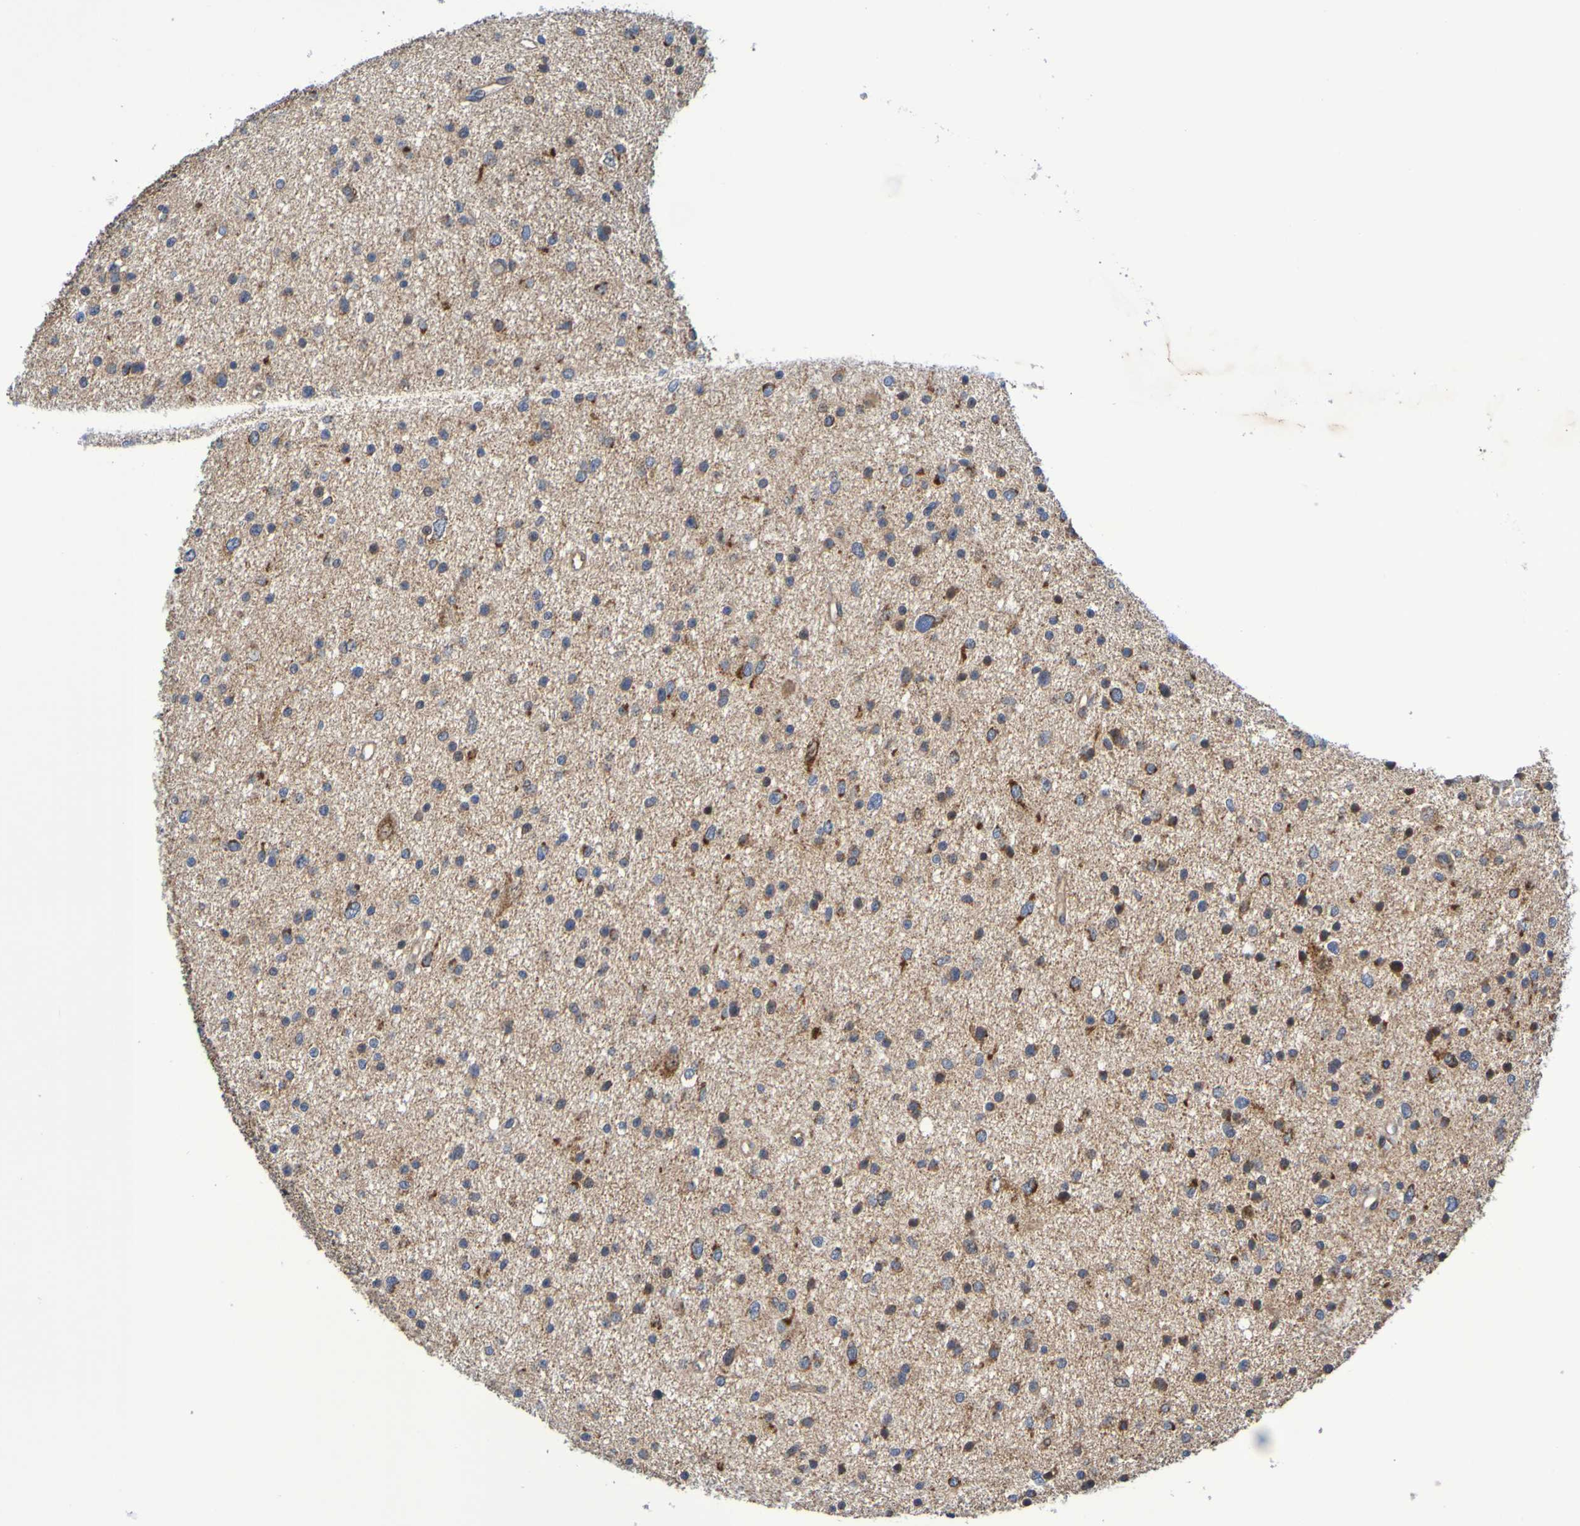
{"staining": {"intensity": "strong", "quantity": "<25%", "location": "cytoplasmic/membranous"}, "tissue": "glioma", "cell_type": "Tumor cells", "image_type": "cancer", "snomed": [{"axis": "morphology", "description": "Glioma, malignant, Low grade"}, {"axis": "topography", "description": "Brain"}], "caption": "IHC image of neoplastic tissue: human low-grade glioma (malignant) stained using IHC shows medium levels of strong protein expression localized specifically in the cytoplasmic/membranous of tumor cells, appearing as a cytoplasmic/membranous brown color.", "gene": "CCDC51", "patient": {"sex": "female", "age": 37}}